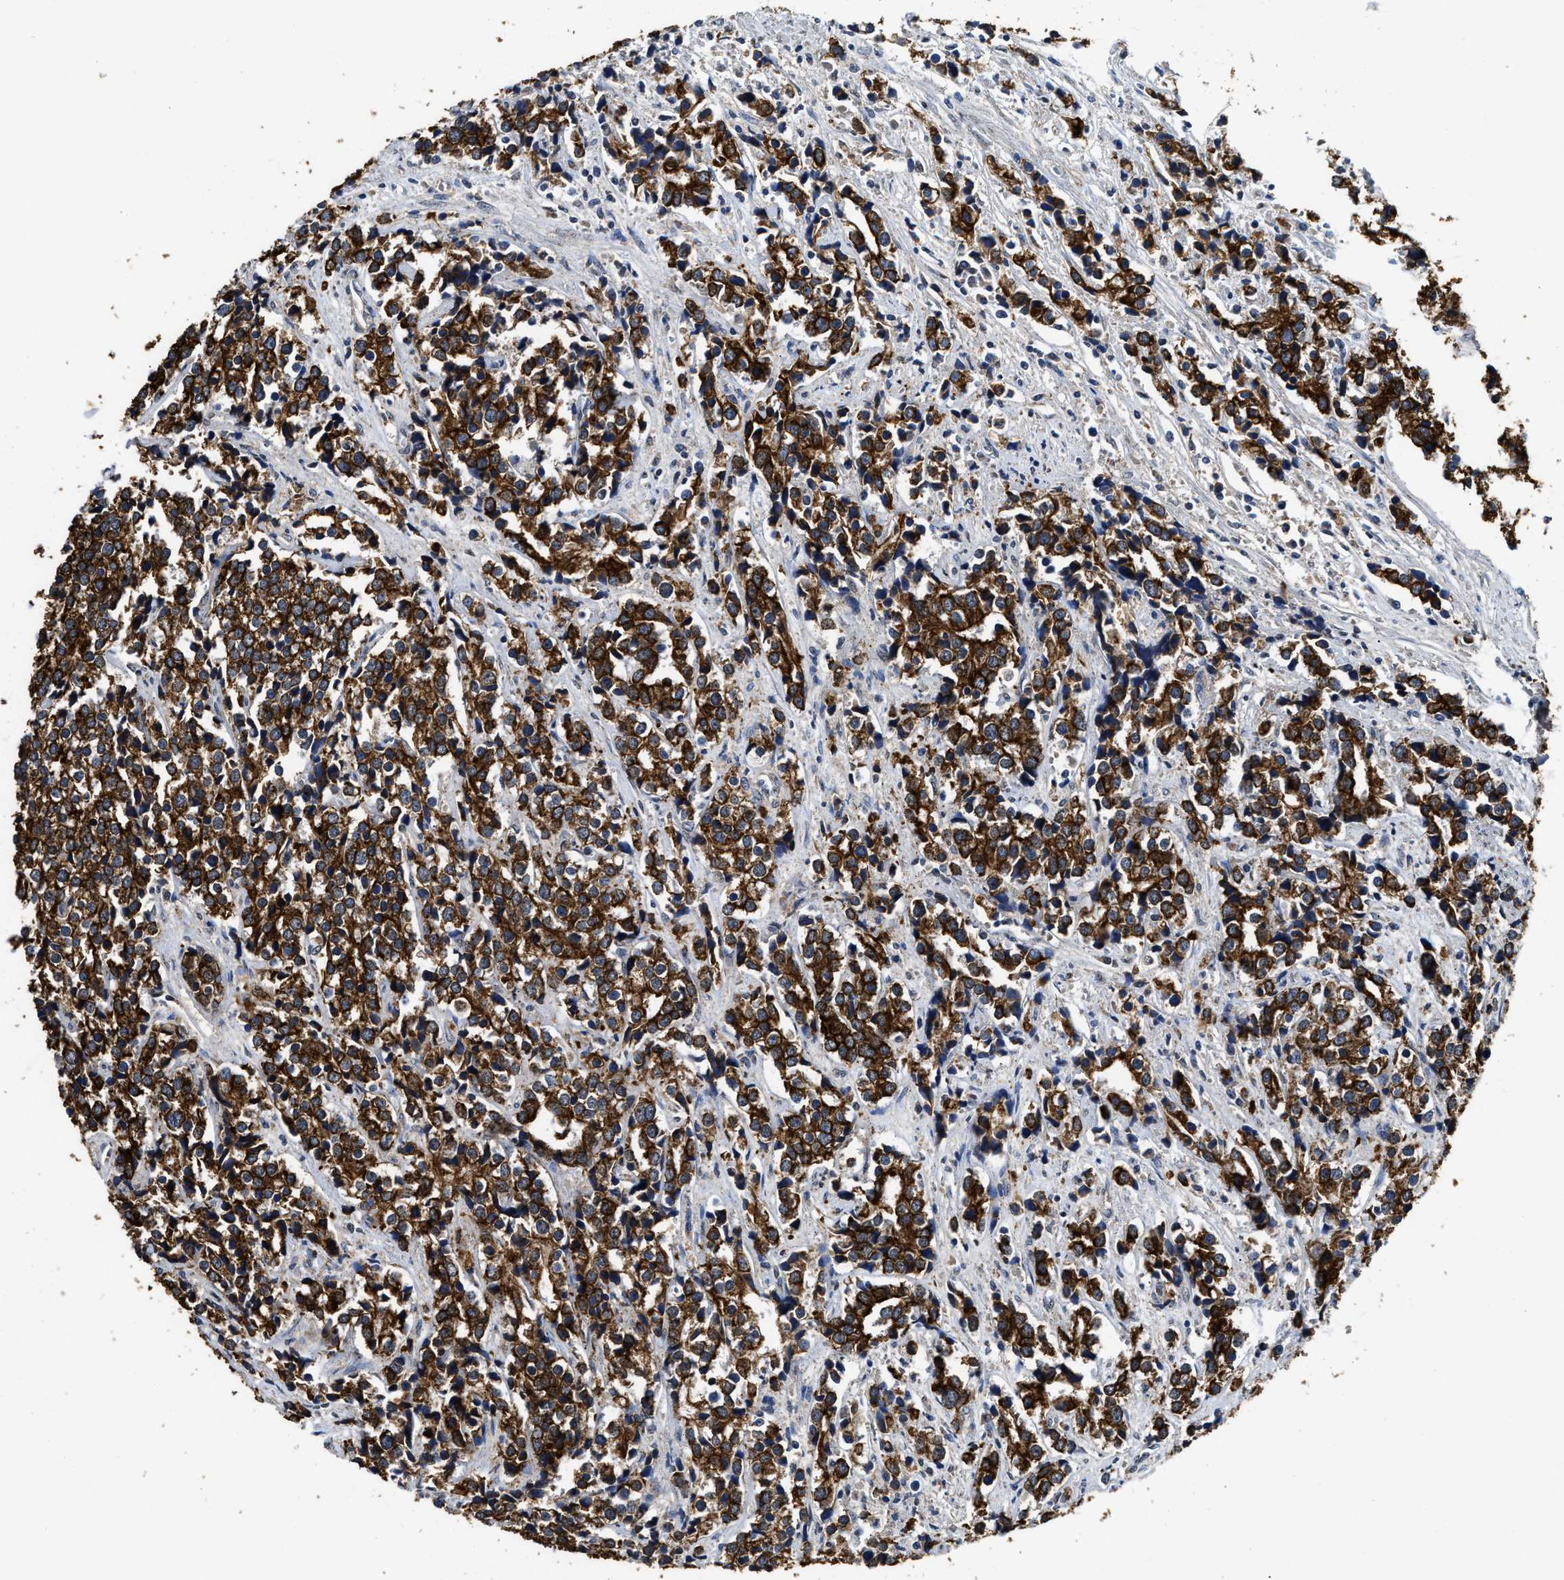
{"staining": {"intensity": "strong", "quantity": ">75%", "location": "cytoplasmic/membranous"}, "tissue": "prostate cancer", "cell_type": "Tumor cells", "image_type": "cancer", "snomed": [{"axis": "morphology", "description": "Adenocarcinoma, High grade"}, {"axis": "topography", "description": "Prostate"}], "caption": "Human adenocarcinoma (high-grade) (prostate) stained for a protein (brown) shows strong cytoplasmic/membranous positive expression in approximately >75% of tumor cells.", "gene": "CTNNA1", "patient": {"sex": "male", "age": 71}}